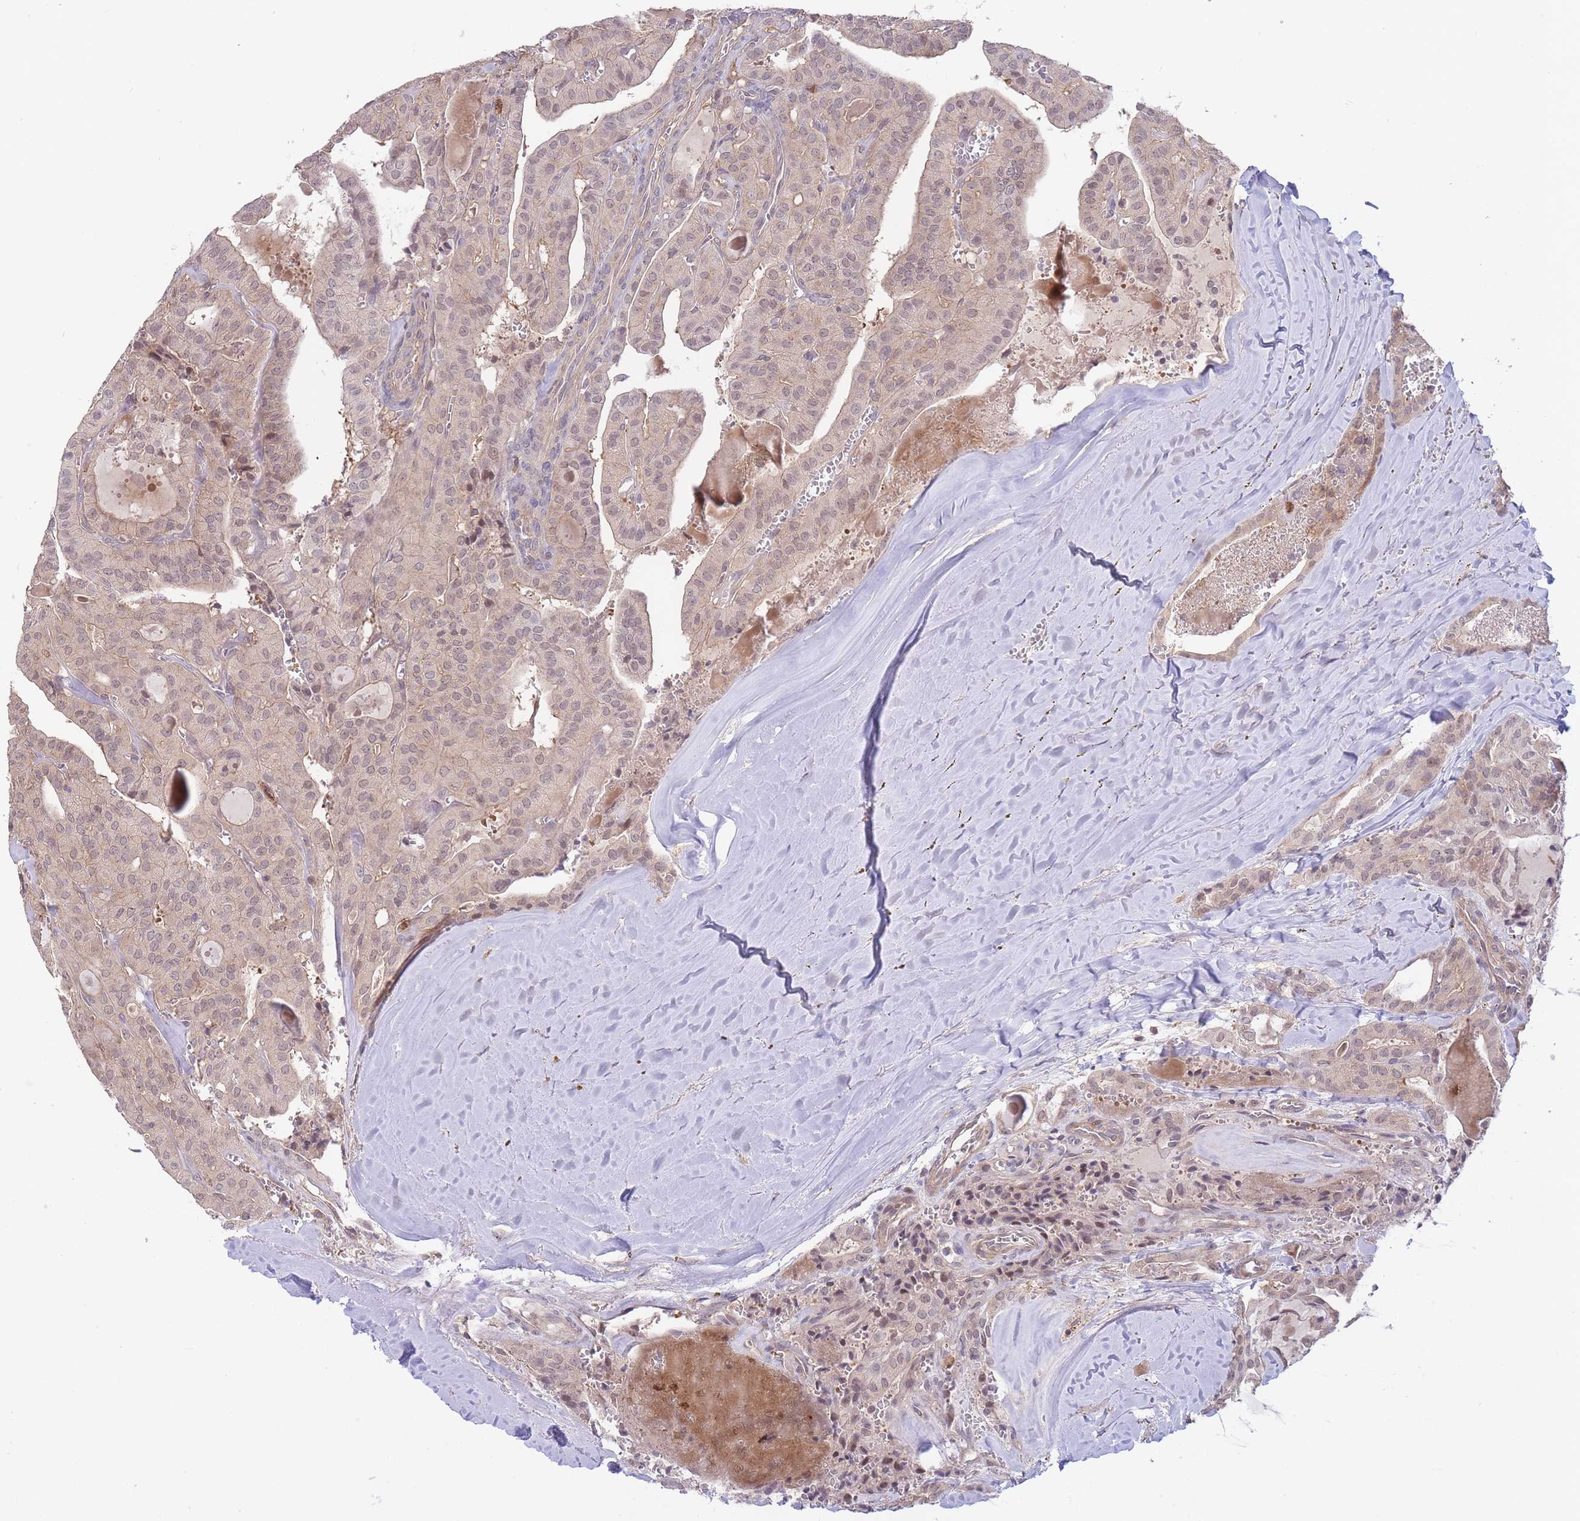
{"staining": {"intensity": "weak", "quantity": "<25%", "location": "cytoplasmic/membranous,nuclear"}, "tissue": "thyroid cancer", "cell_type": "Tumor cells", "image_type": "cancer", "snomed": [{"axis": "morphology", "description": "Papillary adenocarcinoma, NOS"}, {"axis": "topography", "description": "Thyroid gland"}], "caption": "Immunohistochemistry histopathology image of papillary adenocarcinoma (thyroid) stained for a protein (brown), which reveals no expression in tumor cells. The staining is performed using DAB (3,3'-diaminobenzidine) brown chromogen with nuclei counter-stained in using hematoxylin.", "gene": "ZNF304", "patient": {"sex": "male", "age": 52}}